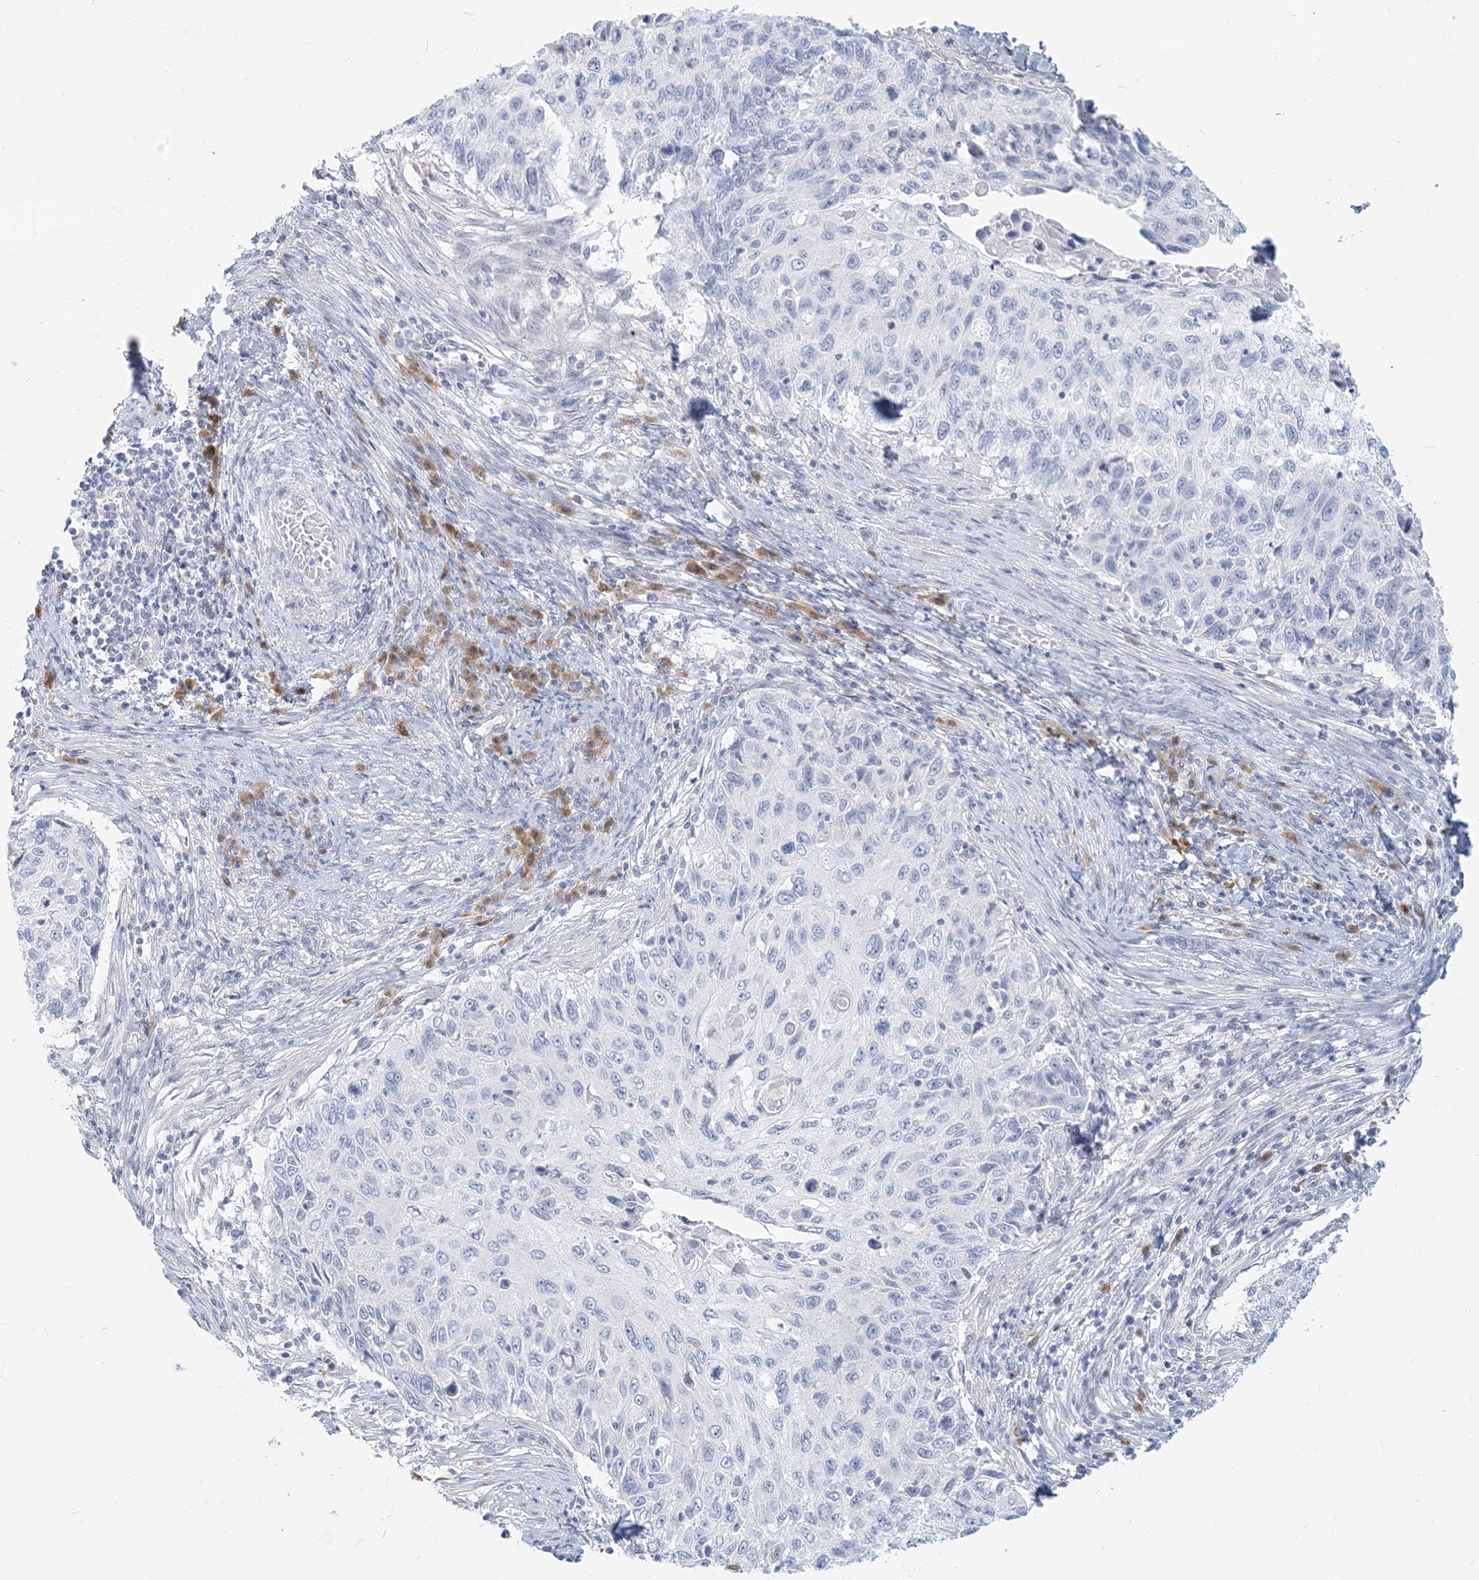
{"staining": {"intensity": "negative", "quantity": "none", "location": "none"}, "tissue": "cervical cancer", "cell_type": "Tumor cells", "image_type": "cancer", "snomed": [{"axis": "morphology", "description": "Squamous cell carcinoma, NOS"}, {"axis": "topography", "description": "Cervix"}], "caption": "Cervical cancer (squamous cell carcinoma) was stained to show a protein in brown. There is no significant expression in tumor cells.", "gene": "GMPPA", "patient": {"sex": "female", "age": 70}}